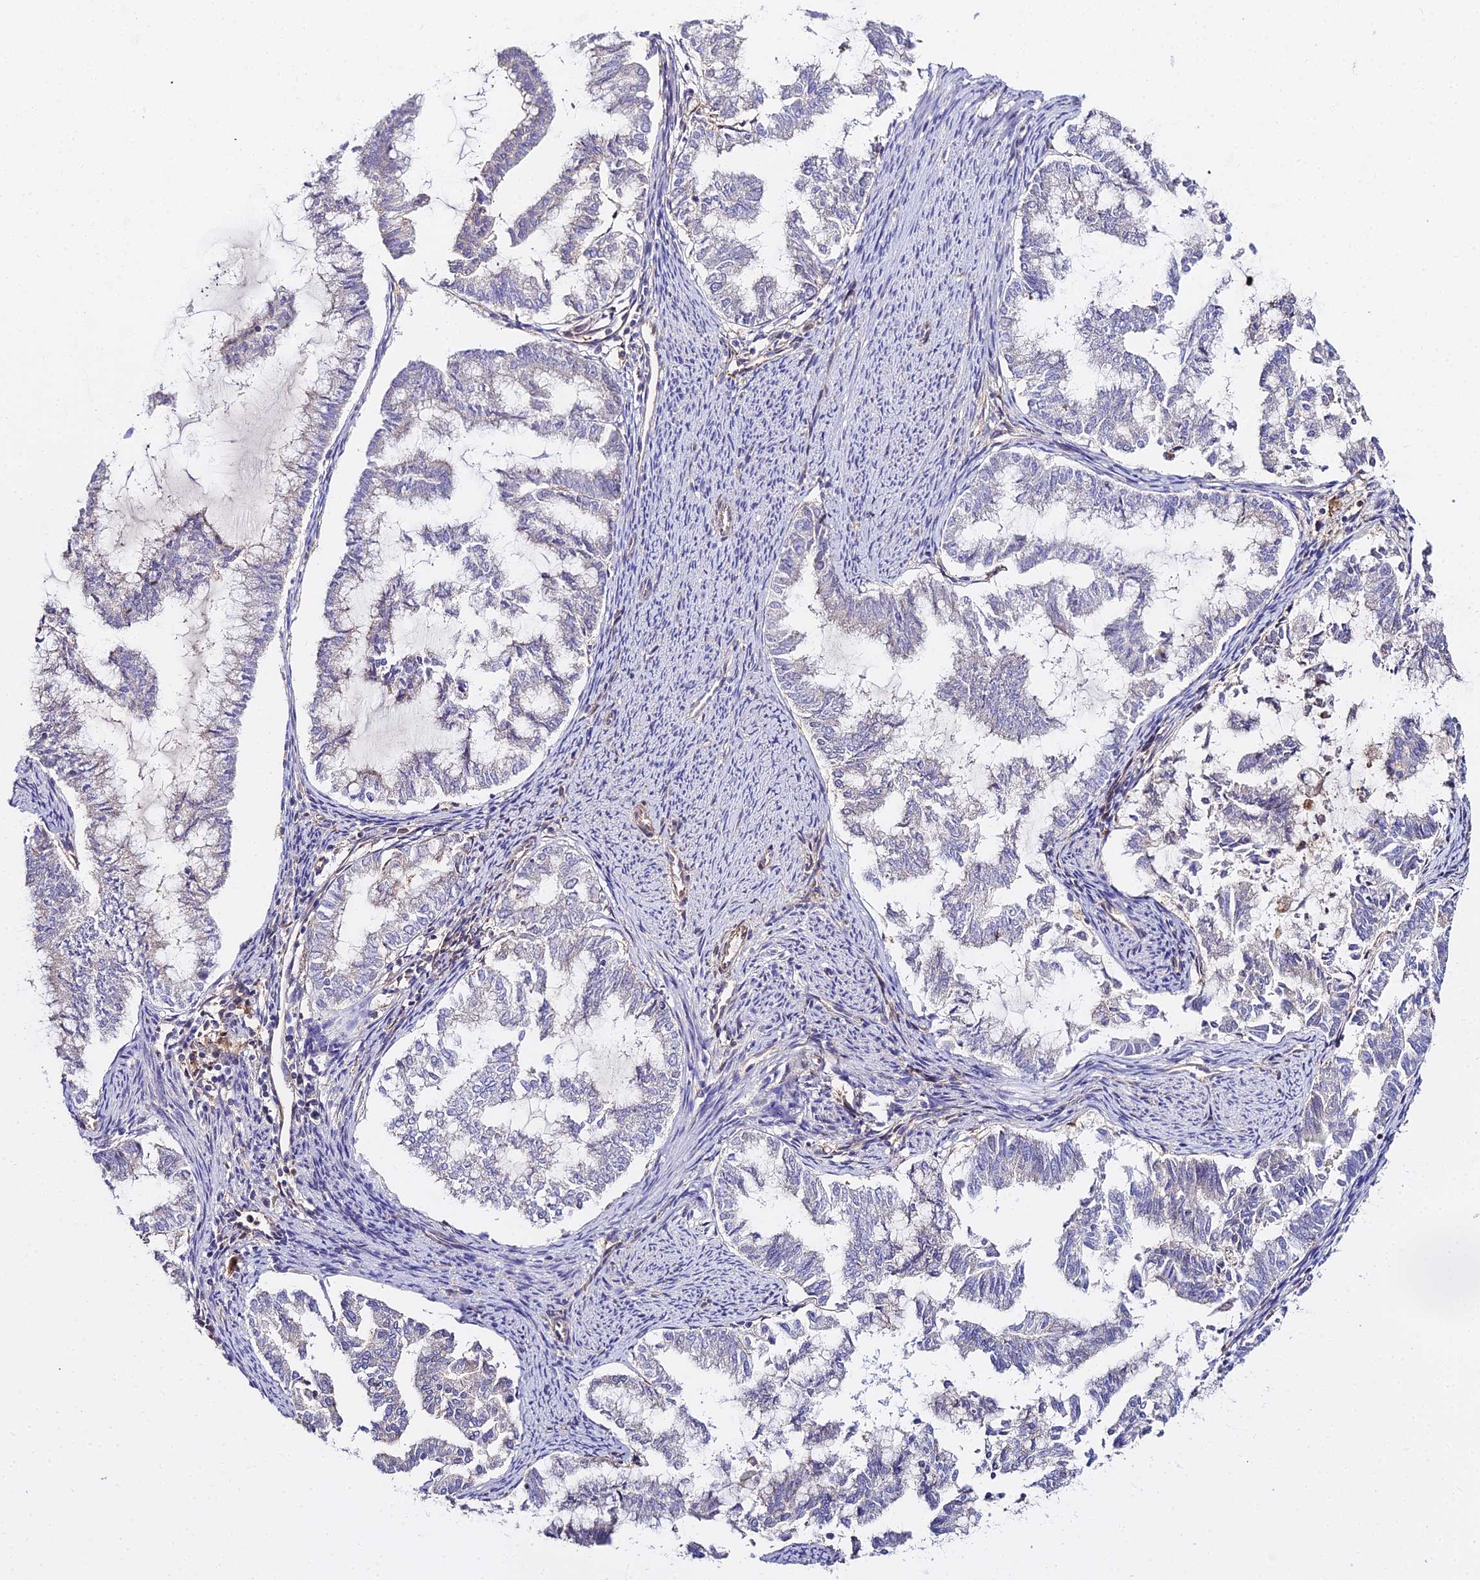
{"staining": {"intensity": "negative", "quantity": "none", "location": "none"}, "tissue": "endometrial cancer", "cell_type": "Tumor cells", "image_type": "cancer", "snomed": [{"axis": "morphology", "description": "Adenocarcinoma, NOS"}, {"axis": "topography", "description": "Endometrium"}], "caption": "Immunohistochemistry (IHC) histopathology image of human endometrial adenocarcinoma stained for a protein (brown), which shows no positivity in tumor cells.", "gene": "GLYAT", "patient": {"sex": "female", "age": 79}}